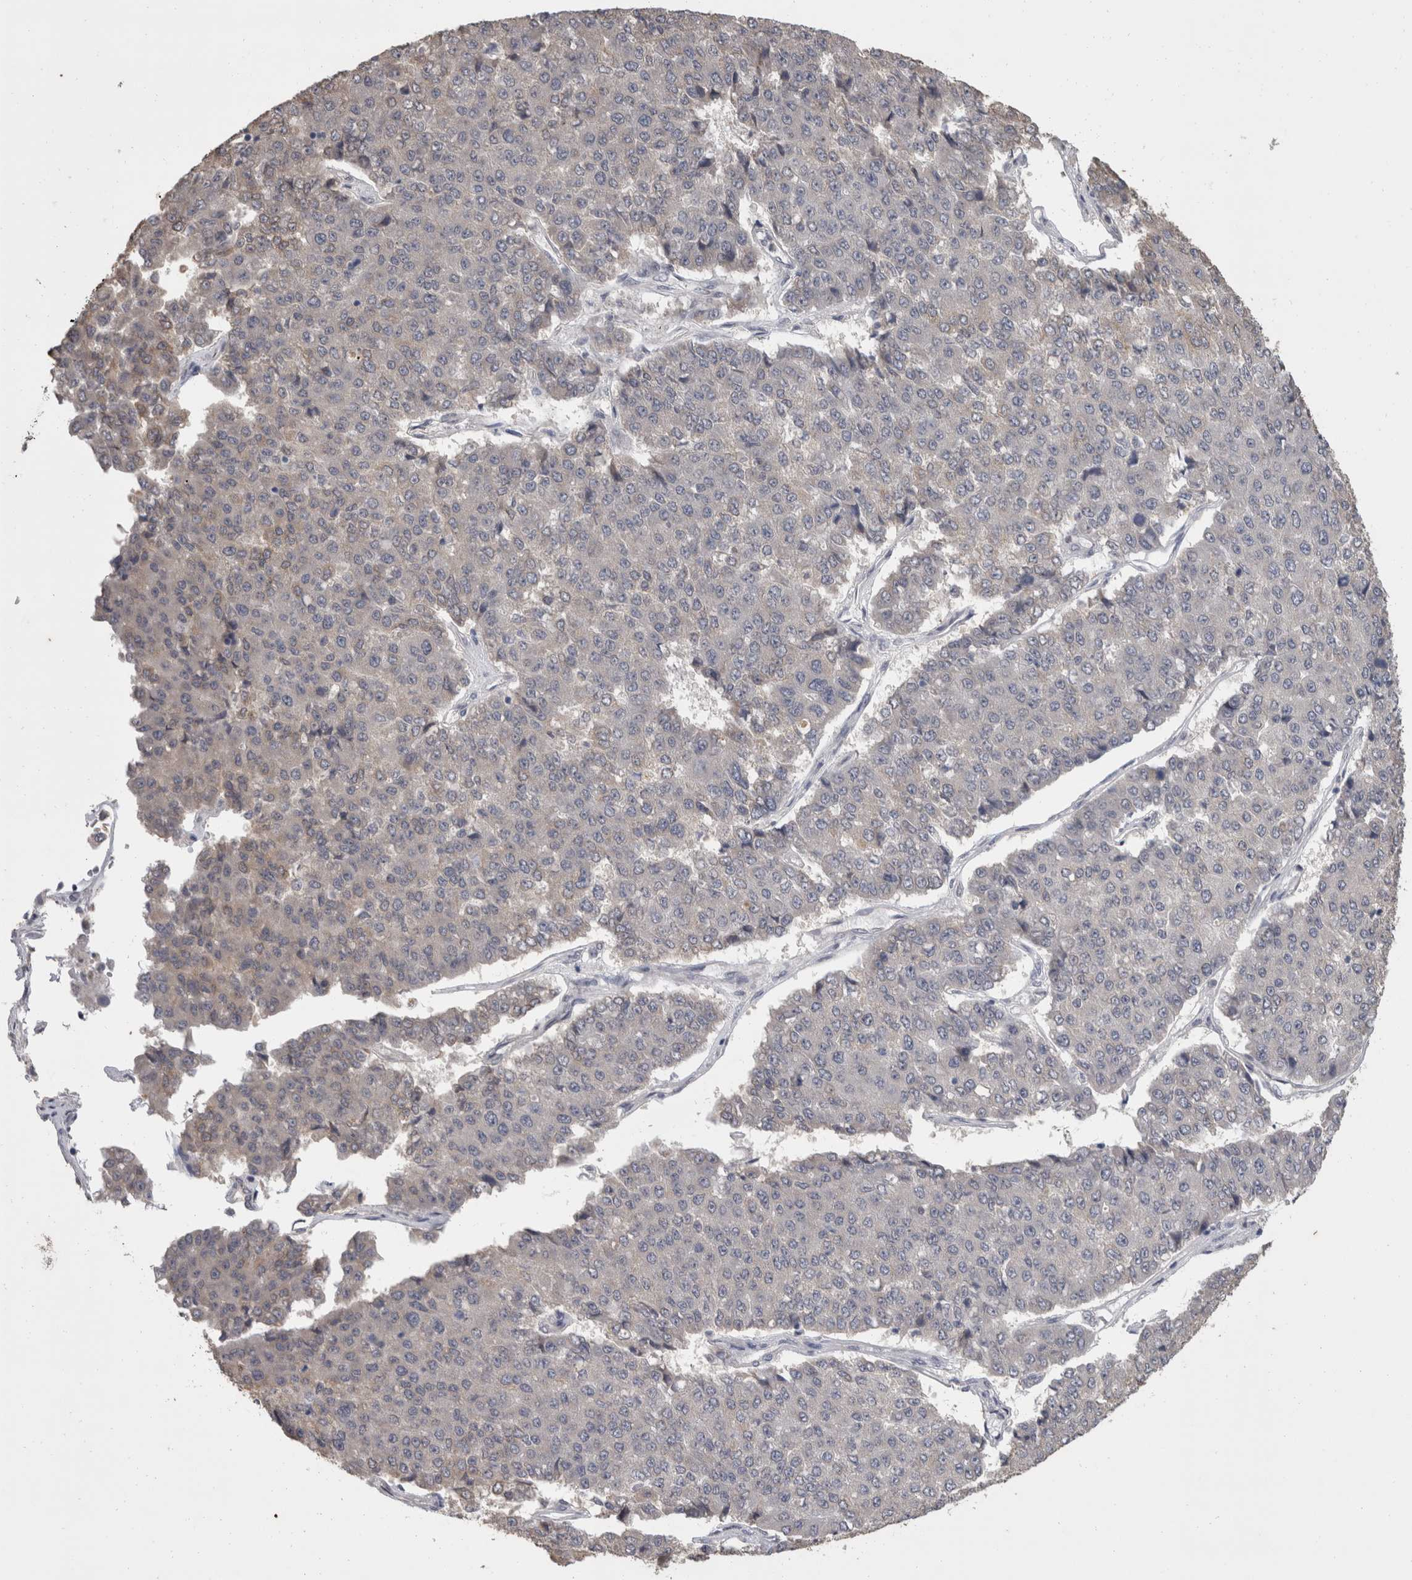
{"staining": {"intensity": "negative", "quantity": "none", "location": "none"}, "tissue": "pancreatic cancer", "cell_type": "Tumor cells", "image_type": "cancer", "snomed": [{"axis": "morphology", "description": "Adenocarcinoma, NOS"}, {"axis": "topography", "description": "Pancreas"}], "caption": "Tumor cells show no significant staining in pancreatic cancer.", "gene": "FHOD3", "patient": {"sex": "male", "age": 50}}